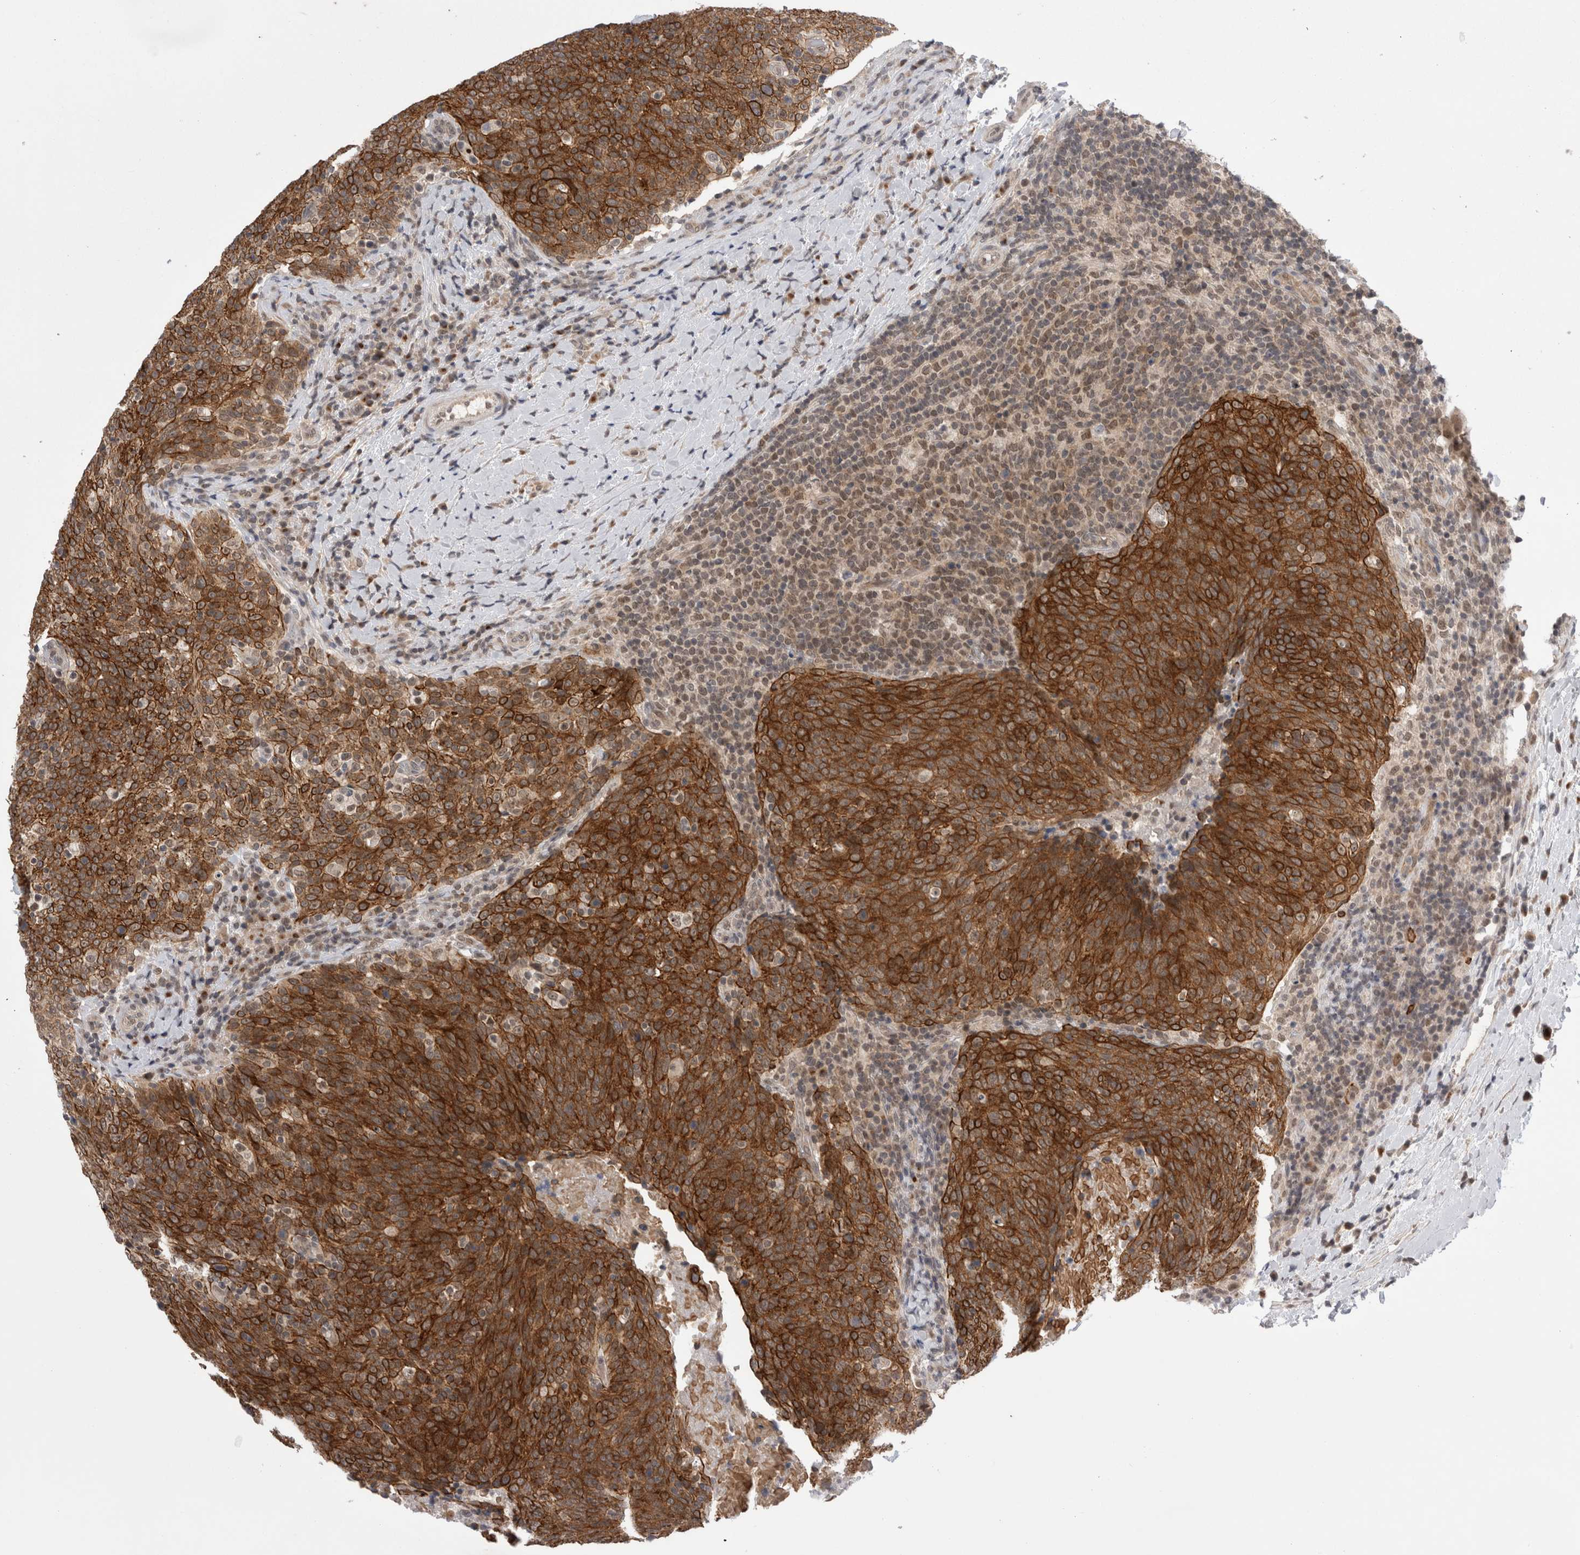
{"staining": {"intensity": "strong", "quantity": ">75%", "location": "cytoplasmic/membranous"}, "tissue": "head and neck cancer", "cell_type": "Tumor cells", "image_type": "cancer", "snomed": [{"axis": "morphology", "description": "Squamous cell carcinoma, NOS"}, {"axis": "morphology", "description": "Squamous cell carcinoma, metastatic, NOS"}, {"axis": "topography", "description": "Lymph node"}, {"axis": "topography", "description": "Head-Neck"}], "caption": "Immunohistochemistry (IHC) (DAB) staining of squamous cell carcinoma (head and neck) exhibits strong cytoplasmic/membranous protein positivity in about >75% of tumor cells.", "gene": "ZNF341", "patient": {"sex": "male", "age": 62}}